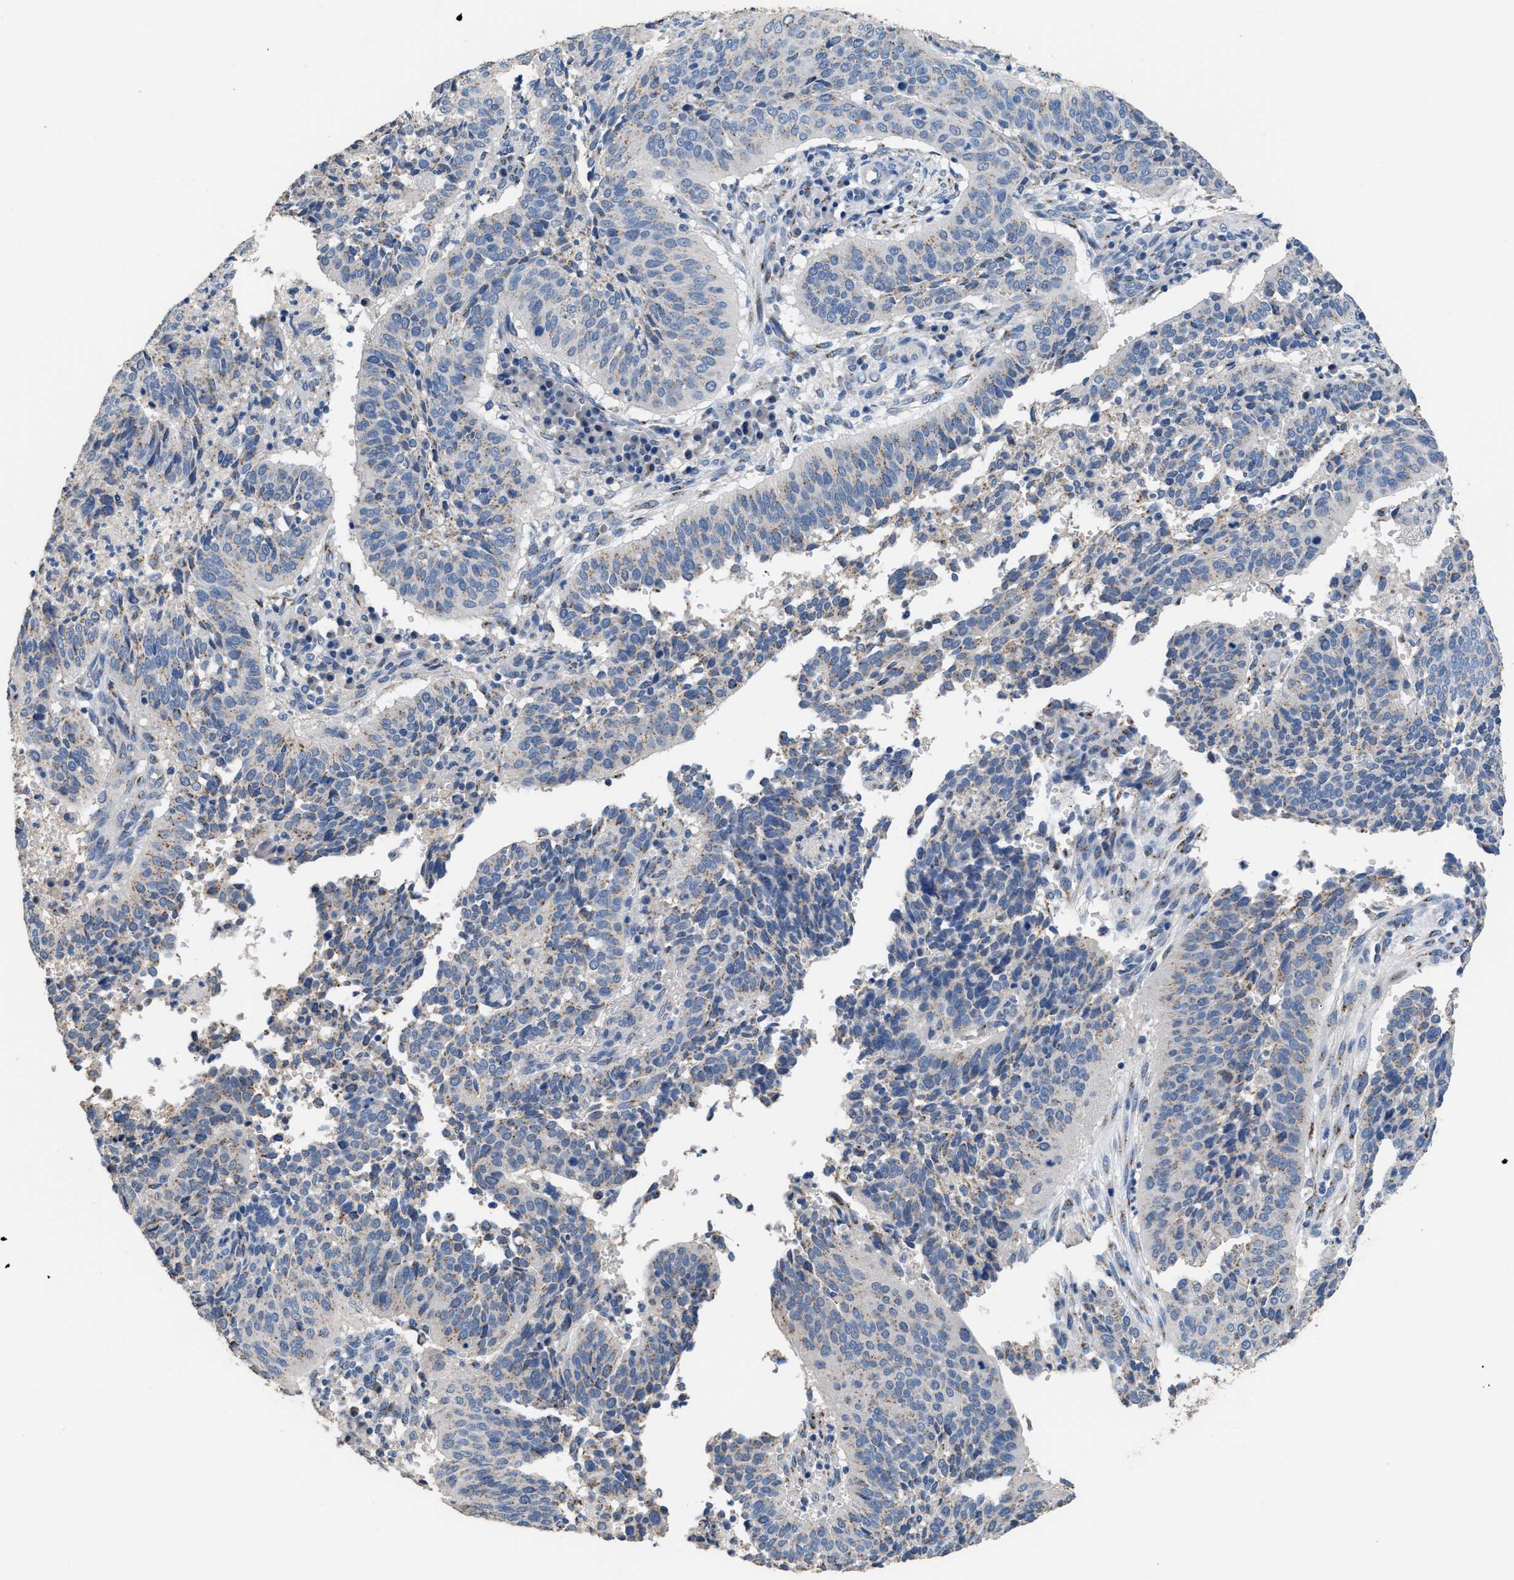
{"staining": {"intensity": "weak", "quantity": "<25%", "location": "cytoplasmic/membranous"}, "tissue": "cervical cancer", "cell_type": "Tumor cells", "image_type": "cancer", "snomed": [{"axis": "morphology", "description": "Normal tissue, NOS"}, {"axis": "morphology", "description": "Squamous cell carcinoma, NOS"}, {"axis": "topography", "description": "Cervix"}], "caption": "Tumor cells show no significant staining in cervical cancer (squamous cell carcinoma).", "gene": "GOLM1", "patient": {"sex": "female", "age": 39}}